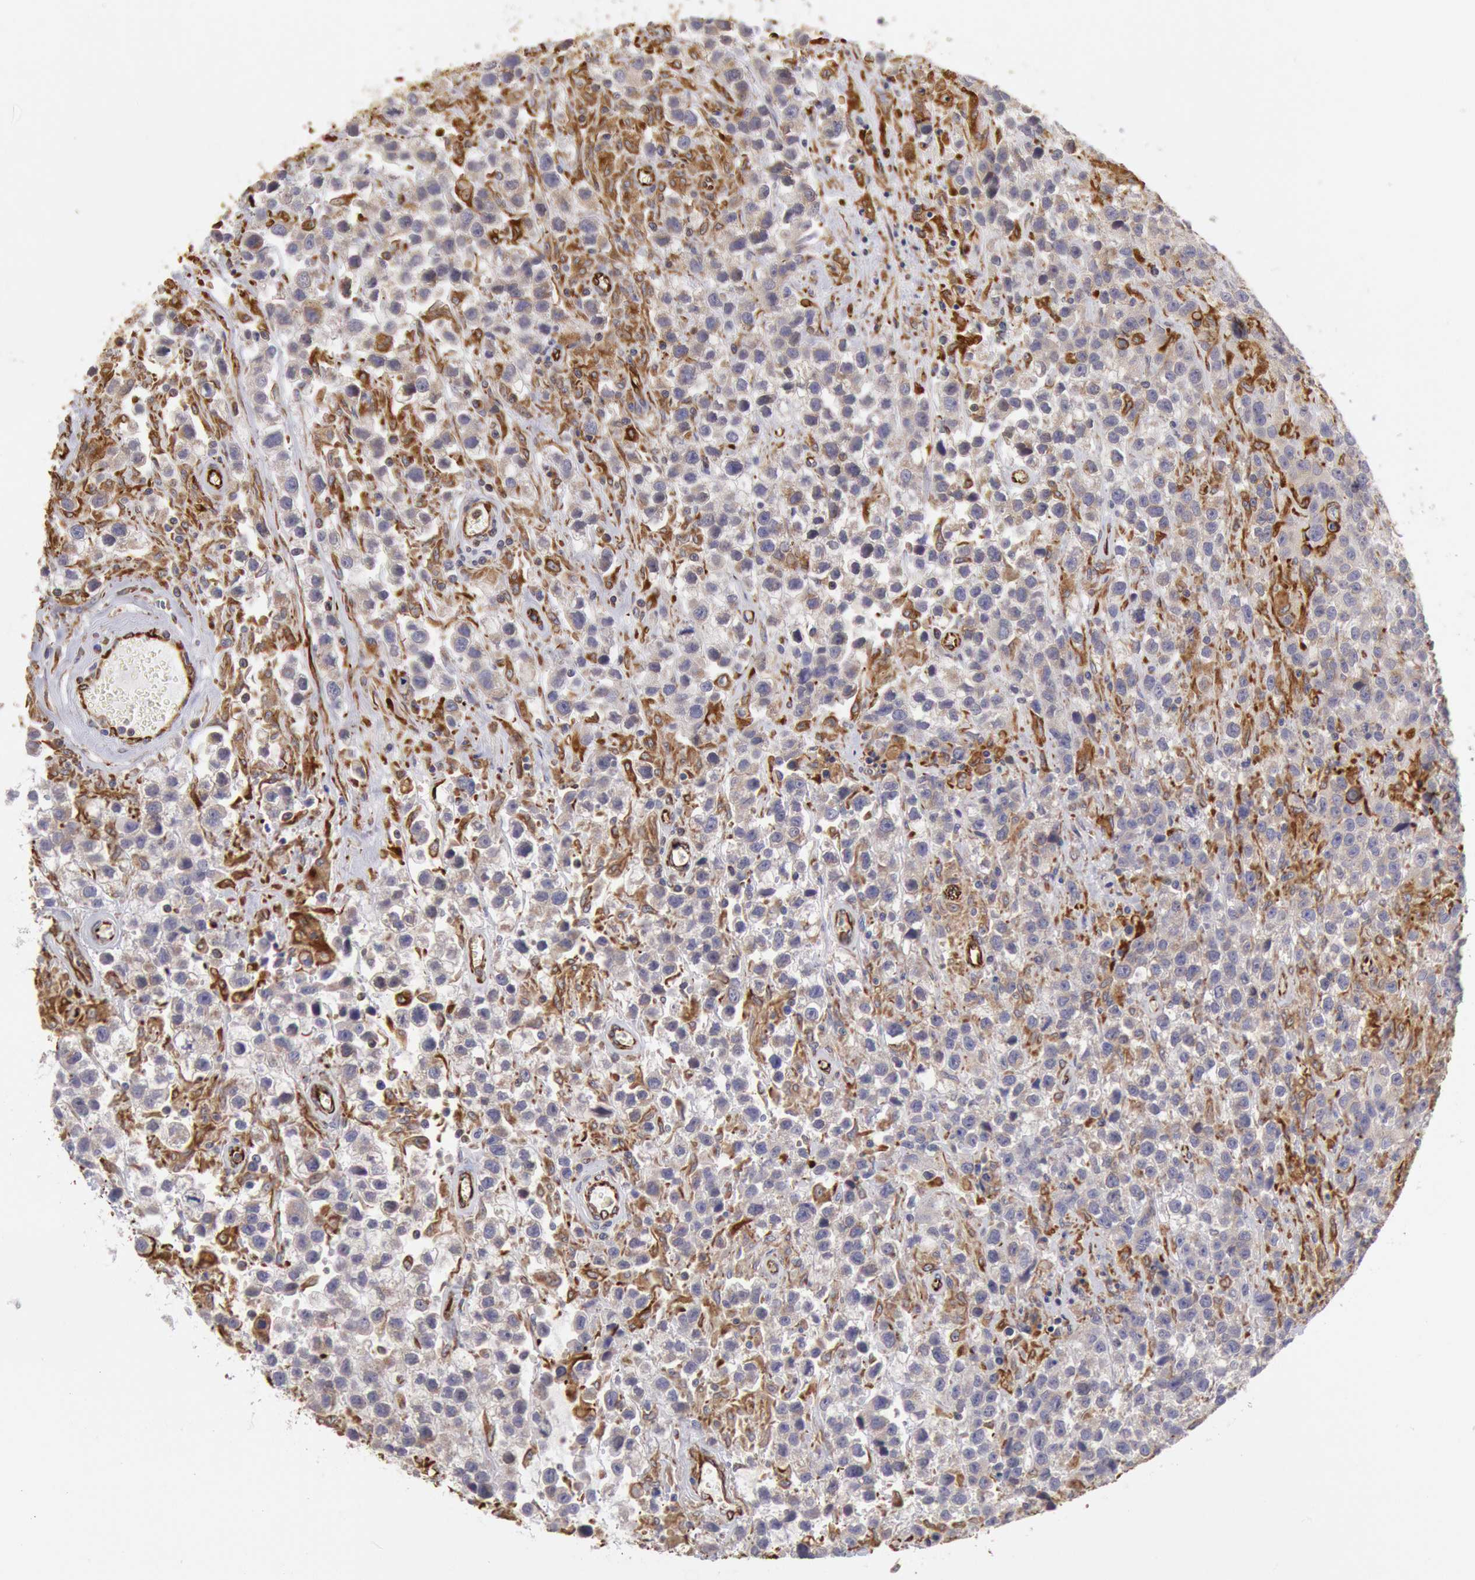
{"staining": {"intensity": "negative", "quantity": "none", "location": "none"}, "tissue": "testis cancer", "cell_type": "Tumor cells", "image_type": "cancer", "snomed": [{"axis": "morphology", "description": "Seminoma, NOS"}, {"axis": "topography", "description": "Testis"}], "caption": "Tumor cells show no significant protein staining in testis seminoma.", "gene": "RNF139", "patient": {"sex": "male", "age": 43}}